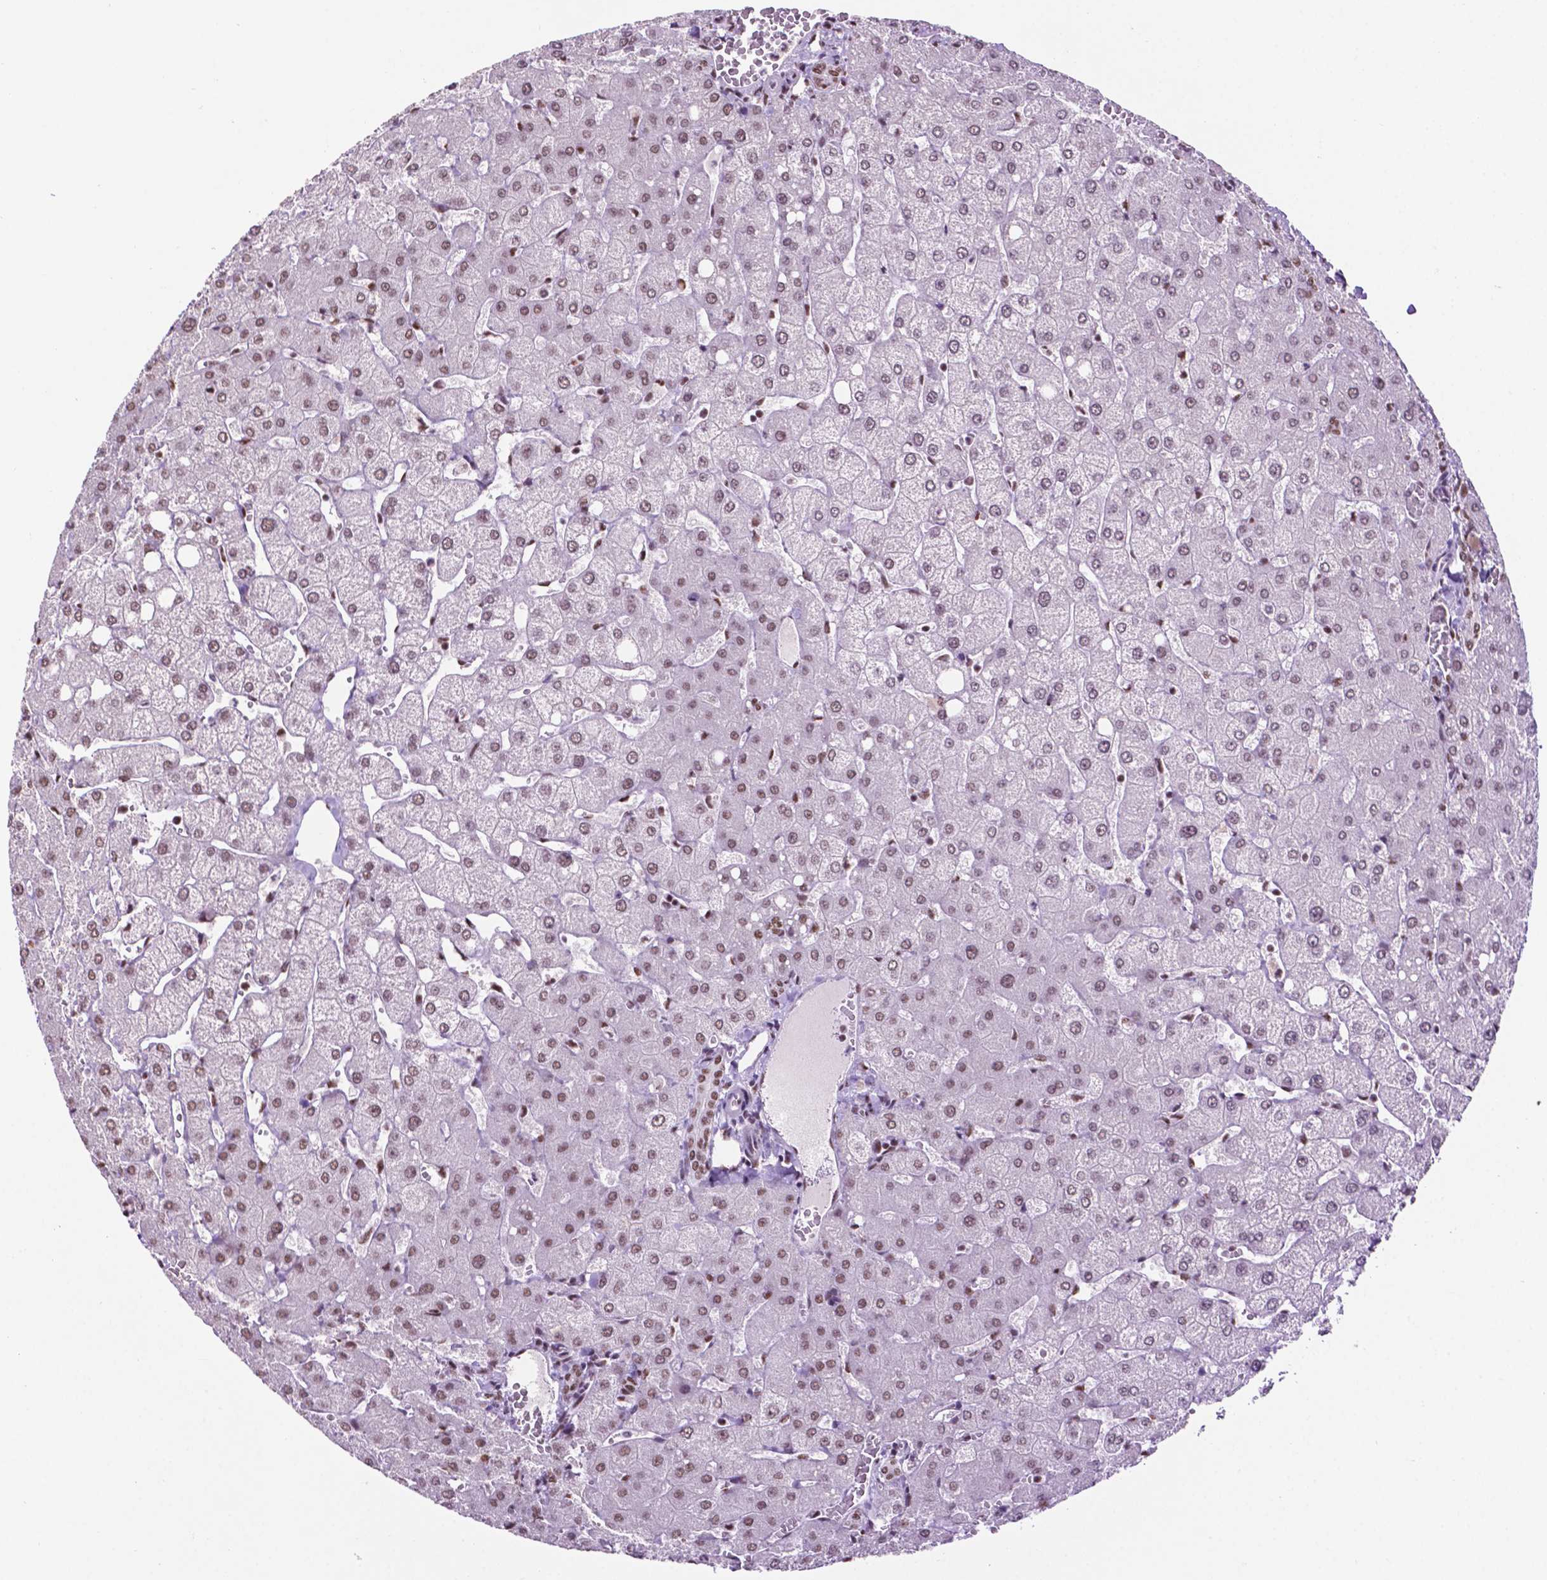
{"staining": {"intensity": "weak", "quantity": ">75%", "location": "nuclear"}, "tissue": "liver", "cell_type": "Cholangiocytes", "image_type": "normal", "snomed": [{"axis": "morphology", "description": "Normal tissue, NOS"}, {"axis": "topography", "description": "Liver"}], "caption": "Weak nuclear staining is appreciated in approximately >75% of cholangiocytes in unremarkable liver. (brown staining indicates protein expression, while blue staining denotes nuclei).", "gene": "CCAR2", "patient": {"sex": "female", "age": 54}}